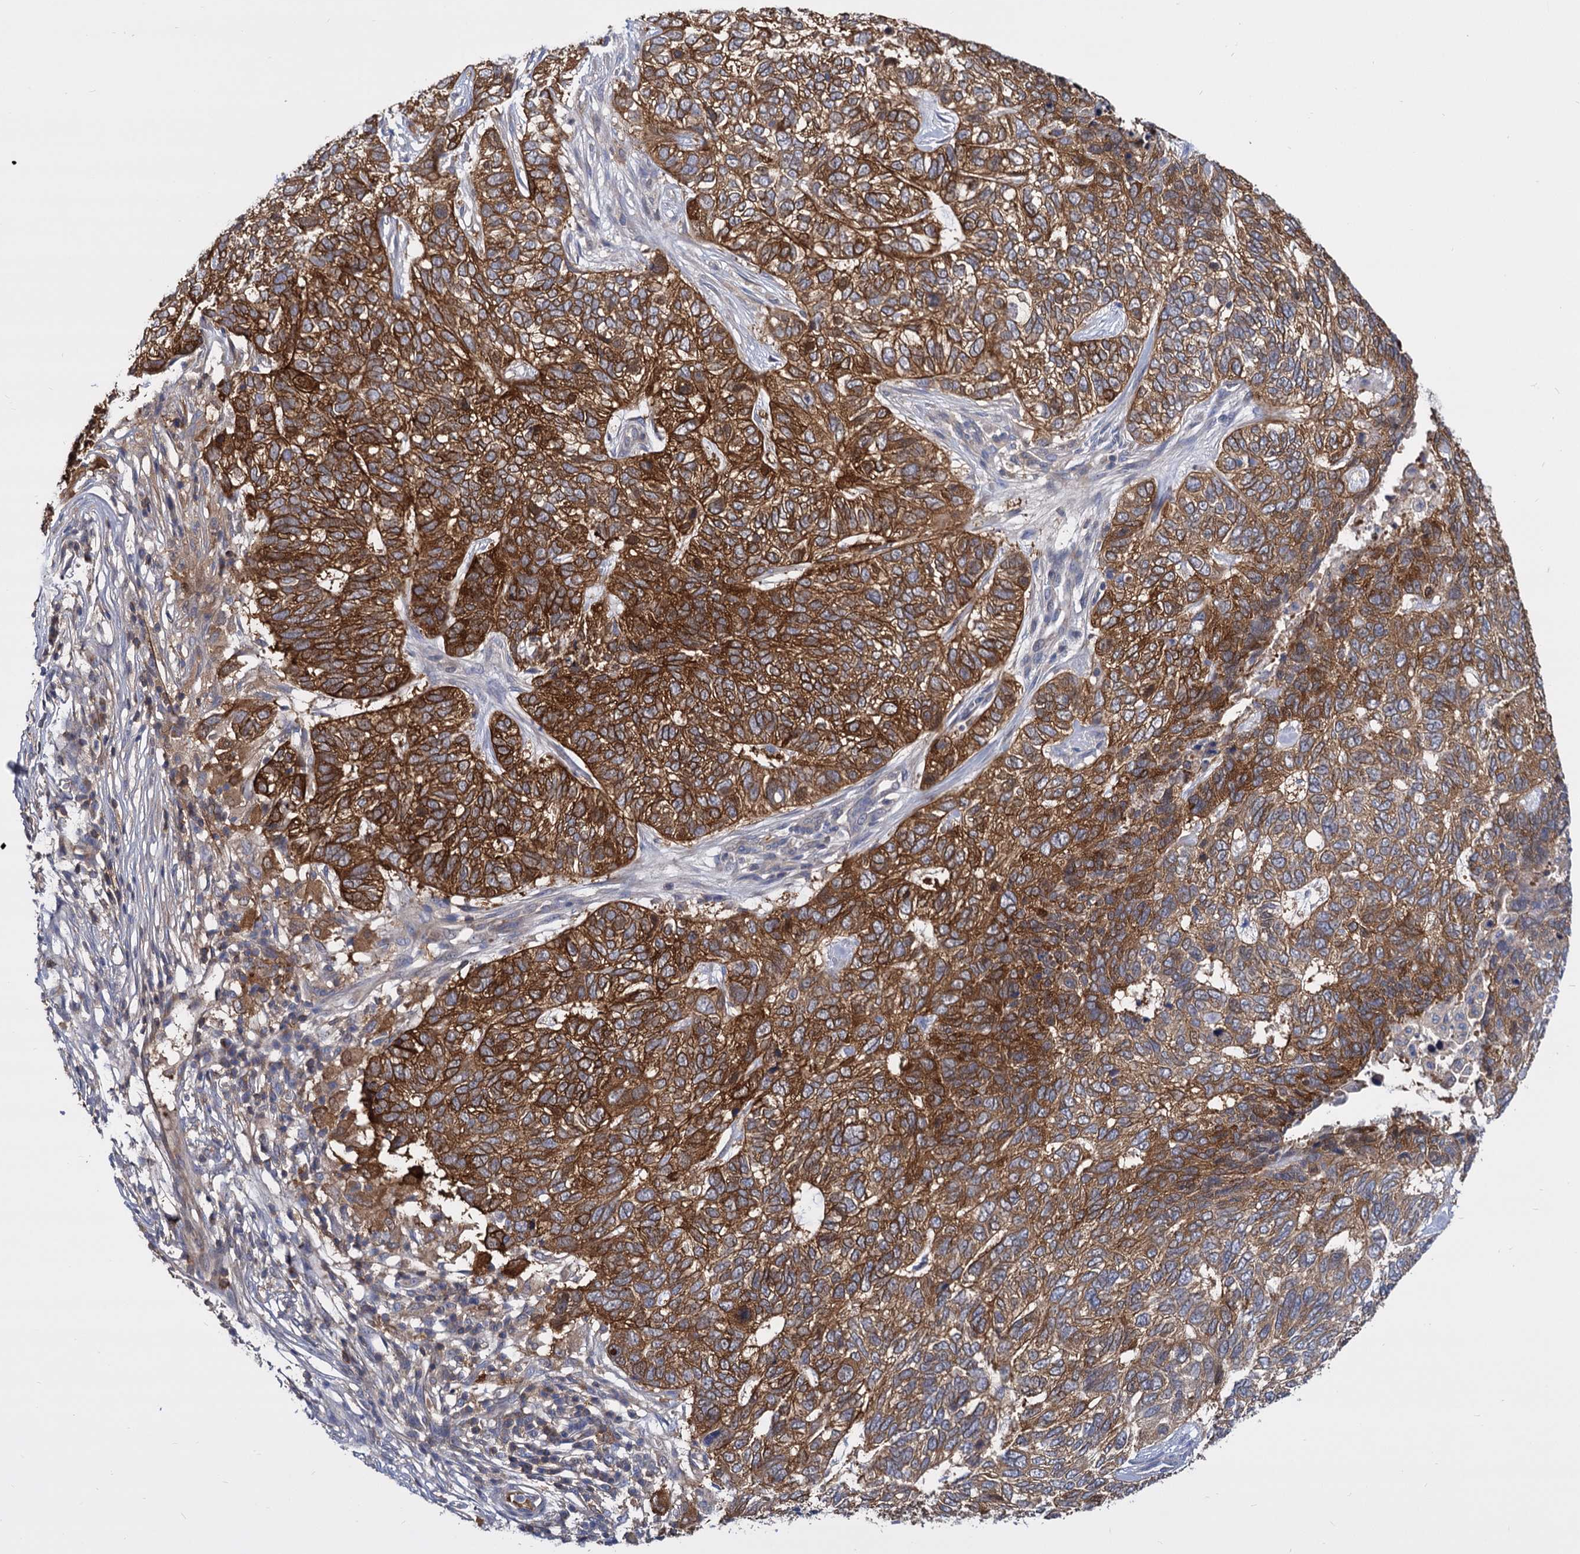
{"staining": {"intensity": "moderate", "quantity": ">75%", "location": "cytoplasmic/membranous"}, "tissue": "skin cancer", "cell_type": "Tumor cells", "image_type": "cancer", "snomed": [{"axis": "morphology", "description": "Basal cell carcinoma"}, {"axis": "topography", "description": "Skin"}], "caption": "A brown stain shows moderate cytoplasmic/membranous positivity of a protein in human skin cancer (basal cell carcinoma) tumor cells. (brown staining indicates protein expression, while blue staining denotes nuclei).", "gene": "GCLC", "patient": {"sex": "female", "age": 65}}